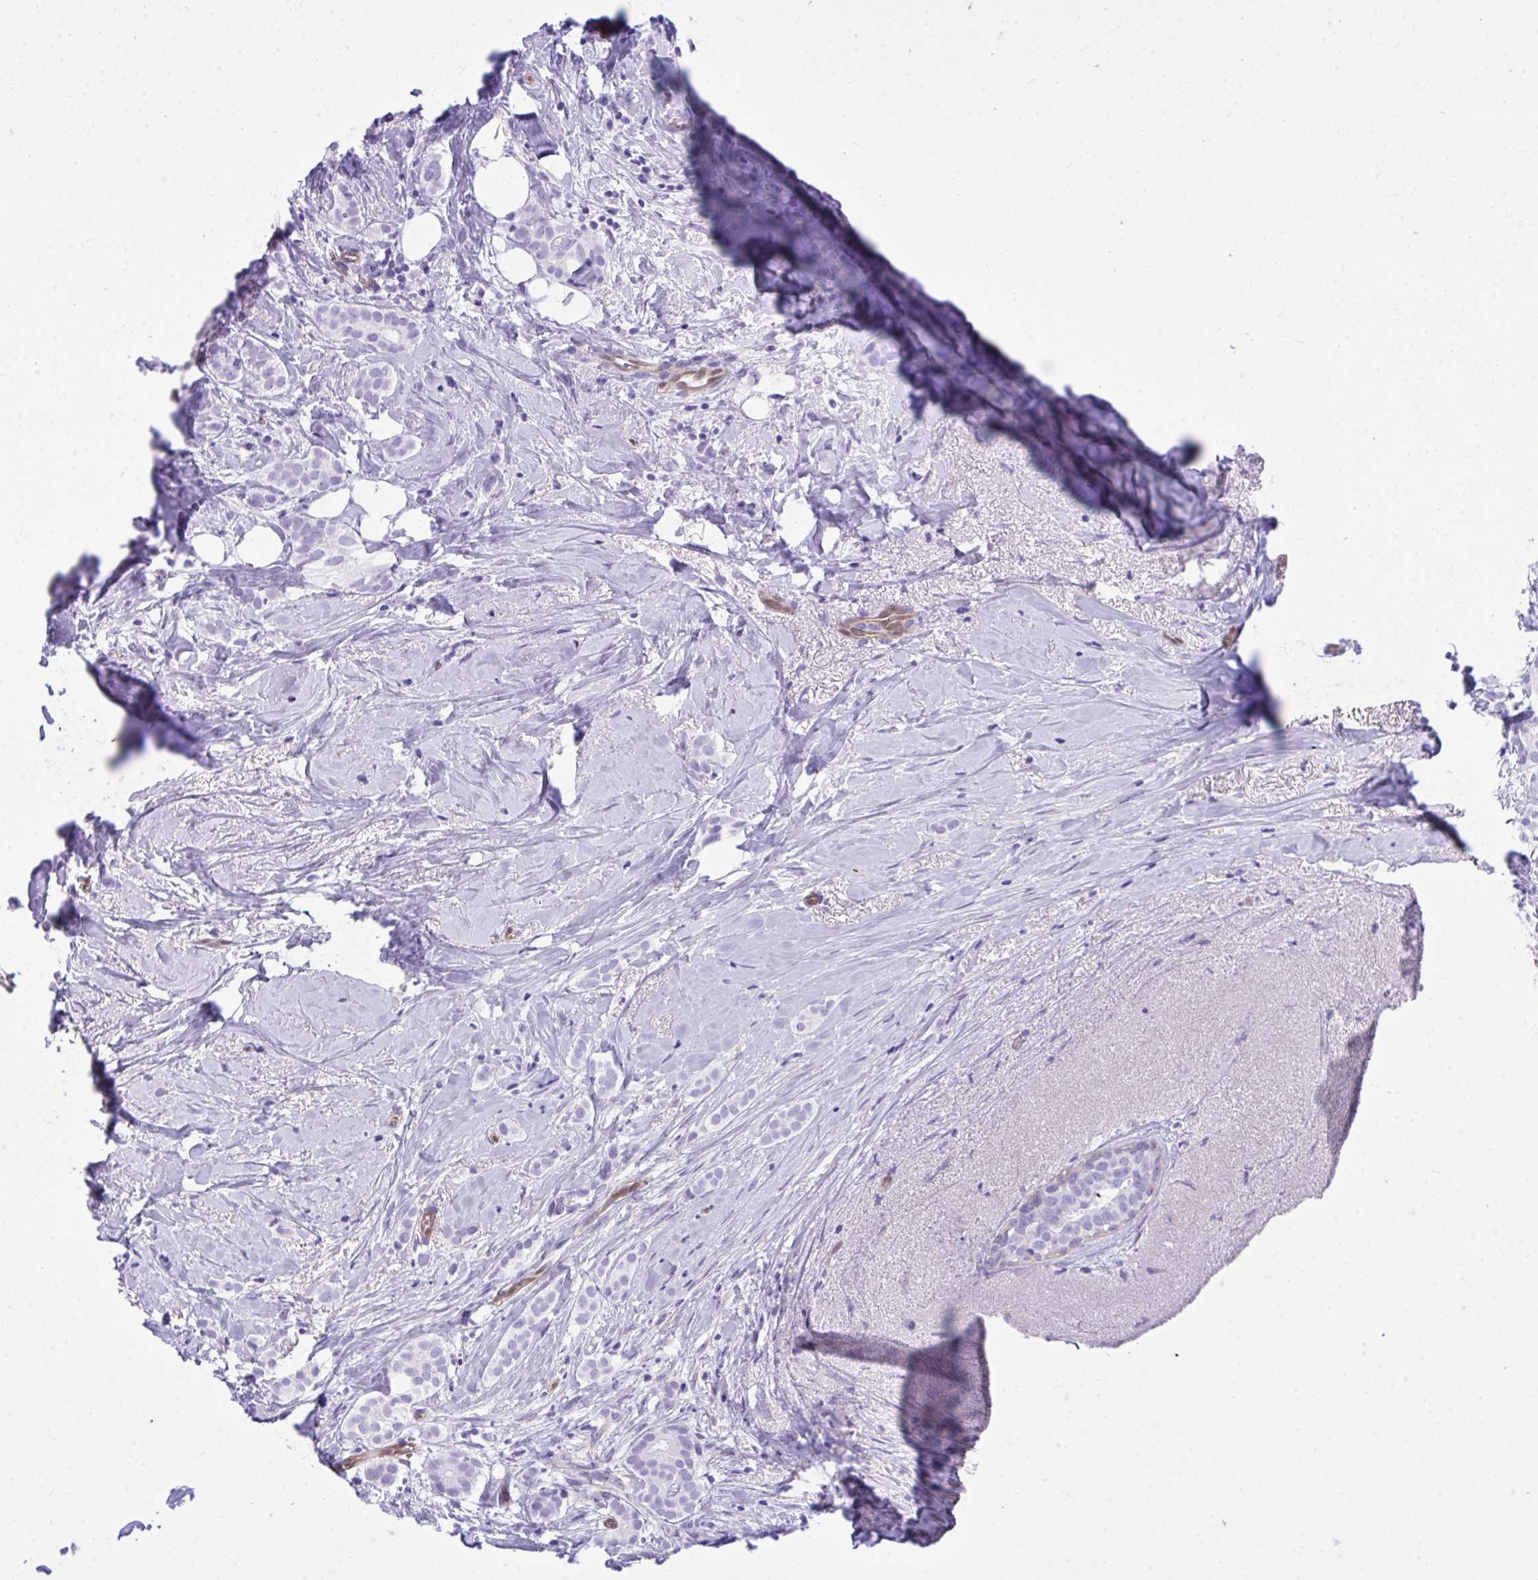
{"staining": {"intensity": "negative", "quantity": "none", "location": "none"}, "tissue": "breast cancer", "cell_type": "Tumor cells", "image_type": "cancer", "snomed": [{"axis": "morphology", "description": "Duct carcinoma"}, {"axis": "topography", "description": "Breast"}], "caption": "Human breast cancer (intraductal carcinoma) stained for a protein using immunohistochemistry demonstrates no staining in tumor cells.", "gene": "LIMS2", "patient": {"sex": "female", "age": 65}}